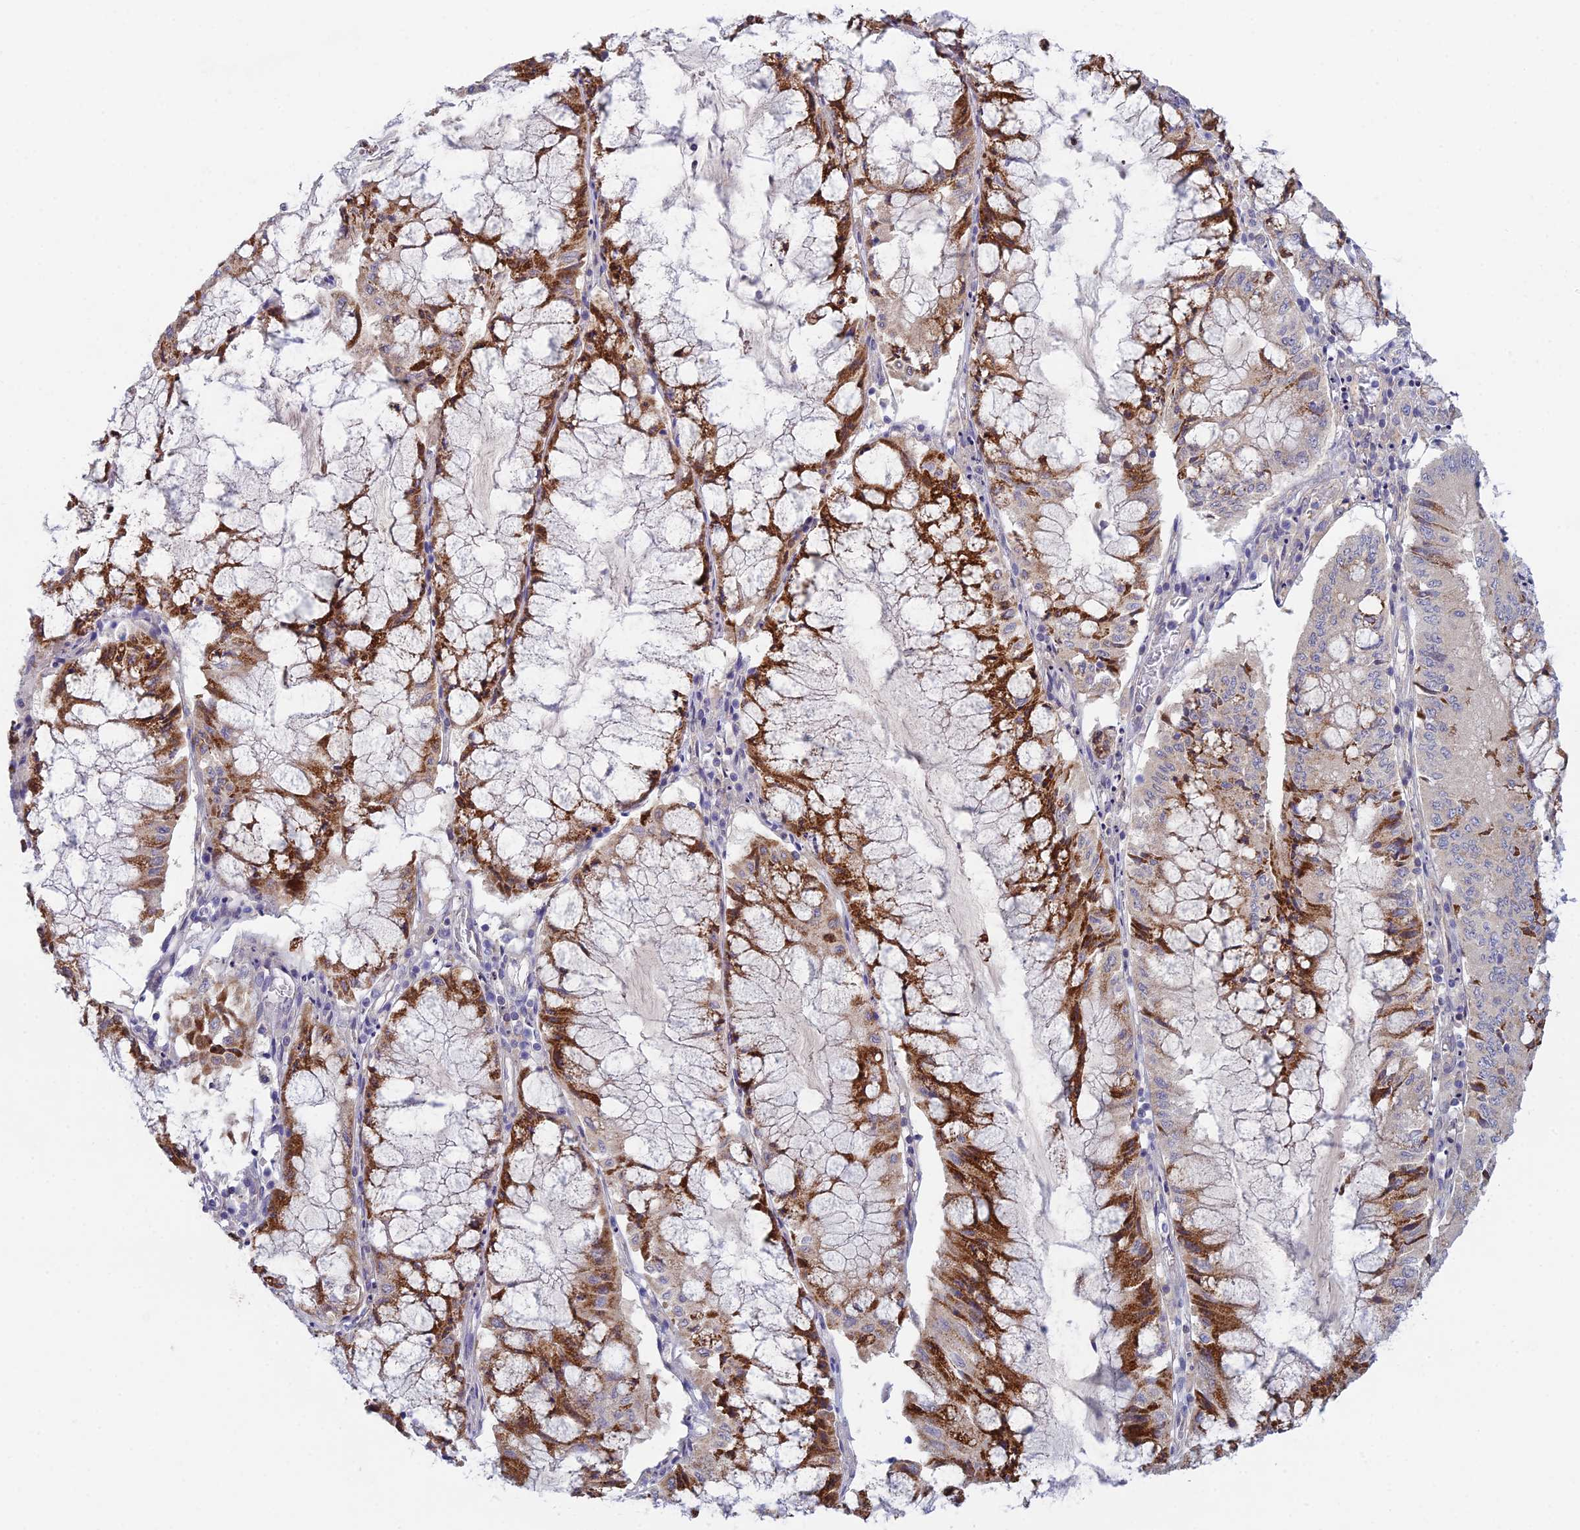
{"staining": {"intensity": "moderate", "quantity": ">75%", "location": "cytoplasmic/membranous"}, "tissue": "pancreatic cancer", "cell_type": "Tumor cells", "image_type": "cancer", "snomed": [{"axis": "morphology", "description": "Adenocarcinoma, NOS"}, {"axis": "topography", "description": "Pancreas"}], "caption": "IHC micrograph of pancreatic adenocarcinoma stained for a protein (brown), which displays medium levels of moderate cytoplasmic/membranous staining in about >75% of tumor cells.", "gene": "METTL26", "patient": {"sex": "female", "age": 50}}